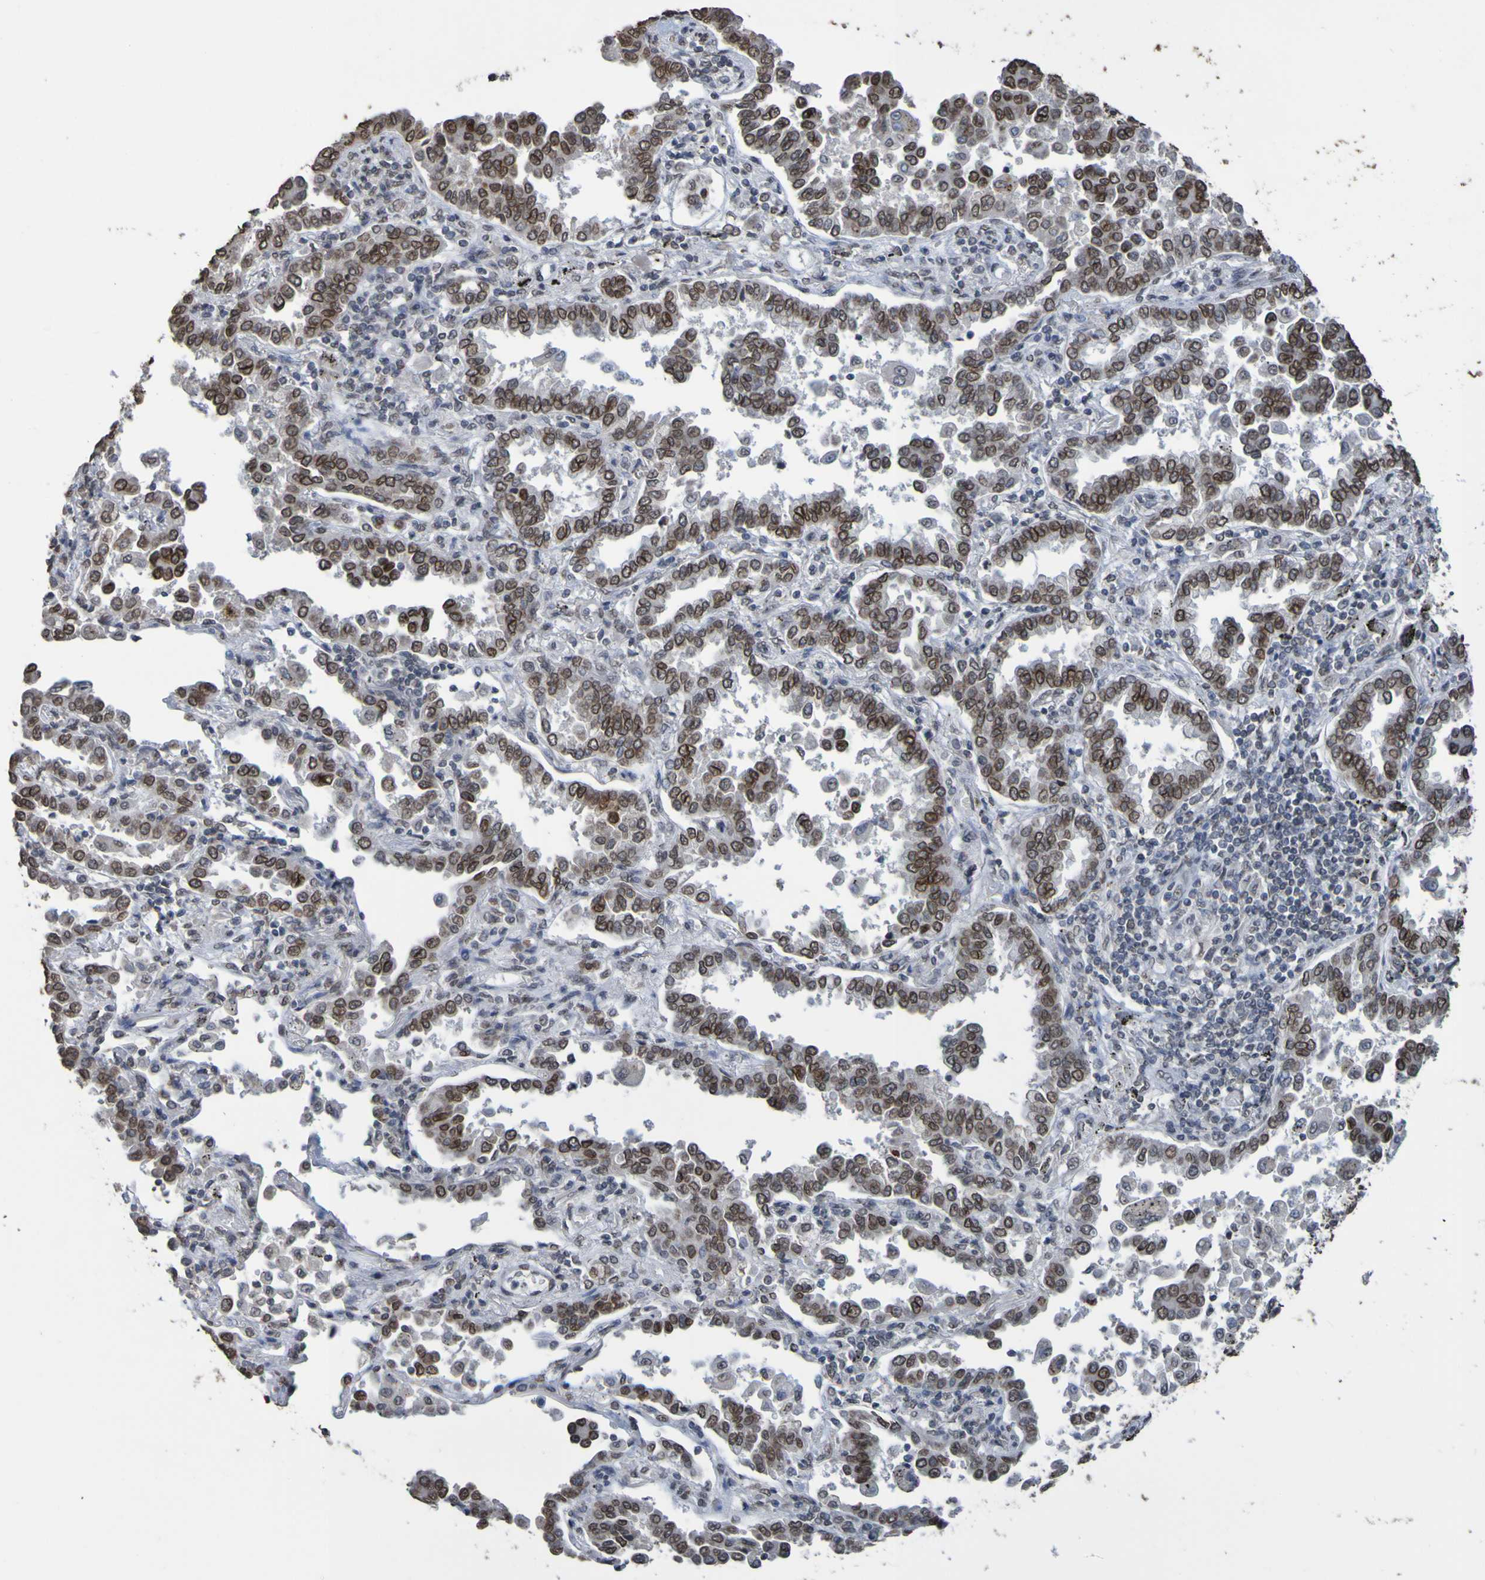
{"staining": {"intensity": "moderate", "quantity": ">75%", "location": "nuclear"}, "tissue": "lung cancer", "cell_type": "Tumor cells", "image_type": "cancer", "snomed": [{"axis": "morphology", "description": "Normal tissue, NOS"}, {"axis": "morphology", "description": "Adenocarcinoma, NOS"}, {"axis": "topography", "description": "Lung"}], "caption": "Protein staining displays moderate nuclear positivity in approximately >75% of tumor cells in lung cancer (adenocarcinoma).", "gene": "ALKBH2", "patient": {"sex": "male", "age": 59}}